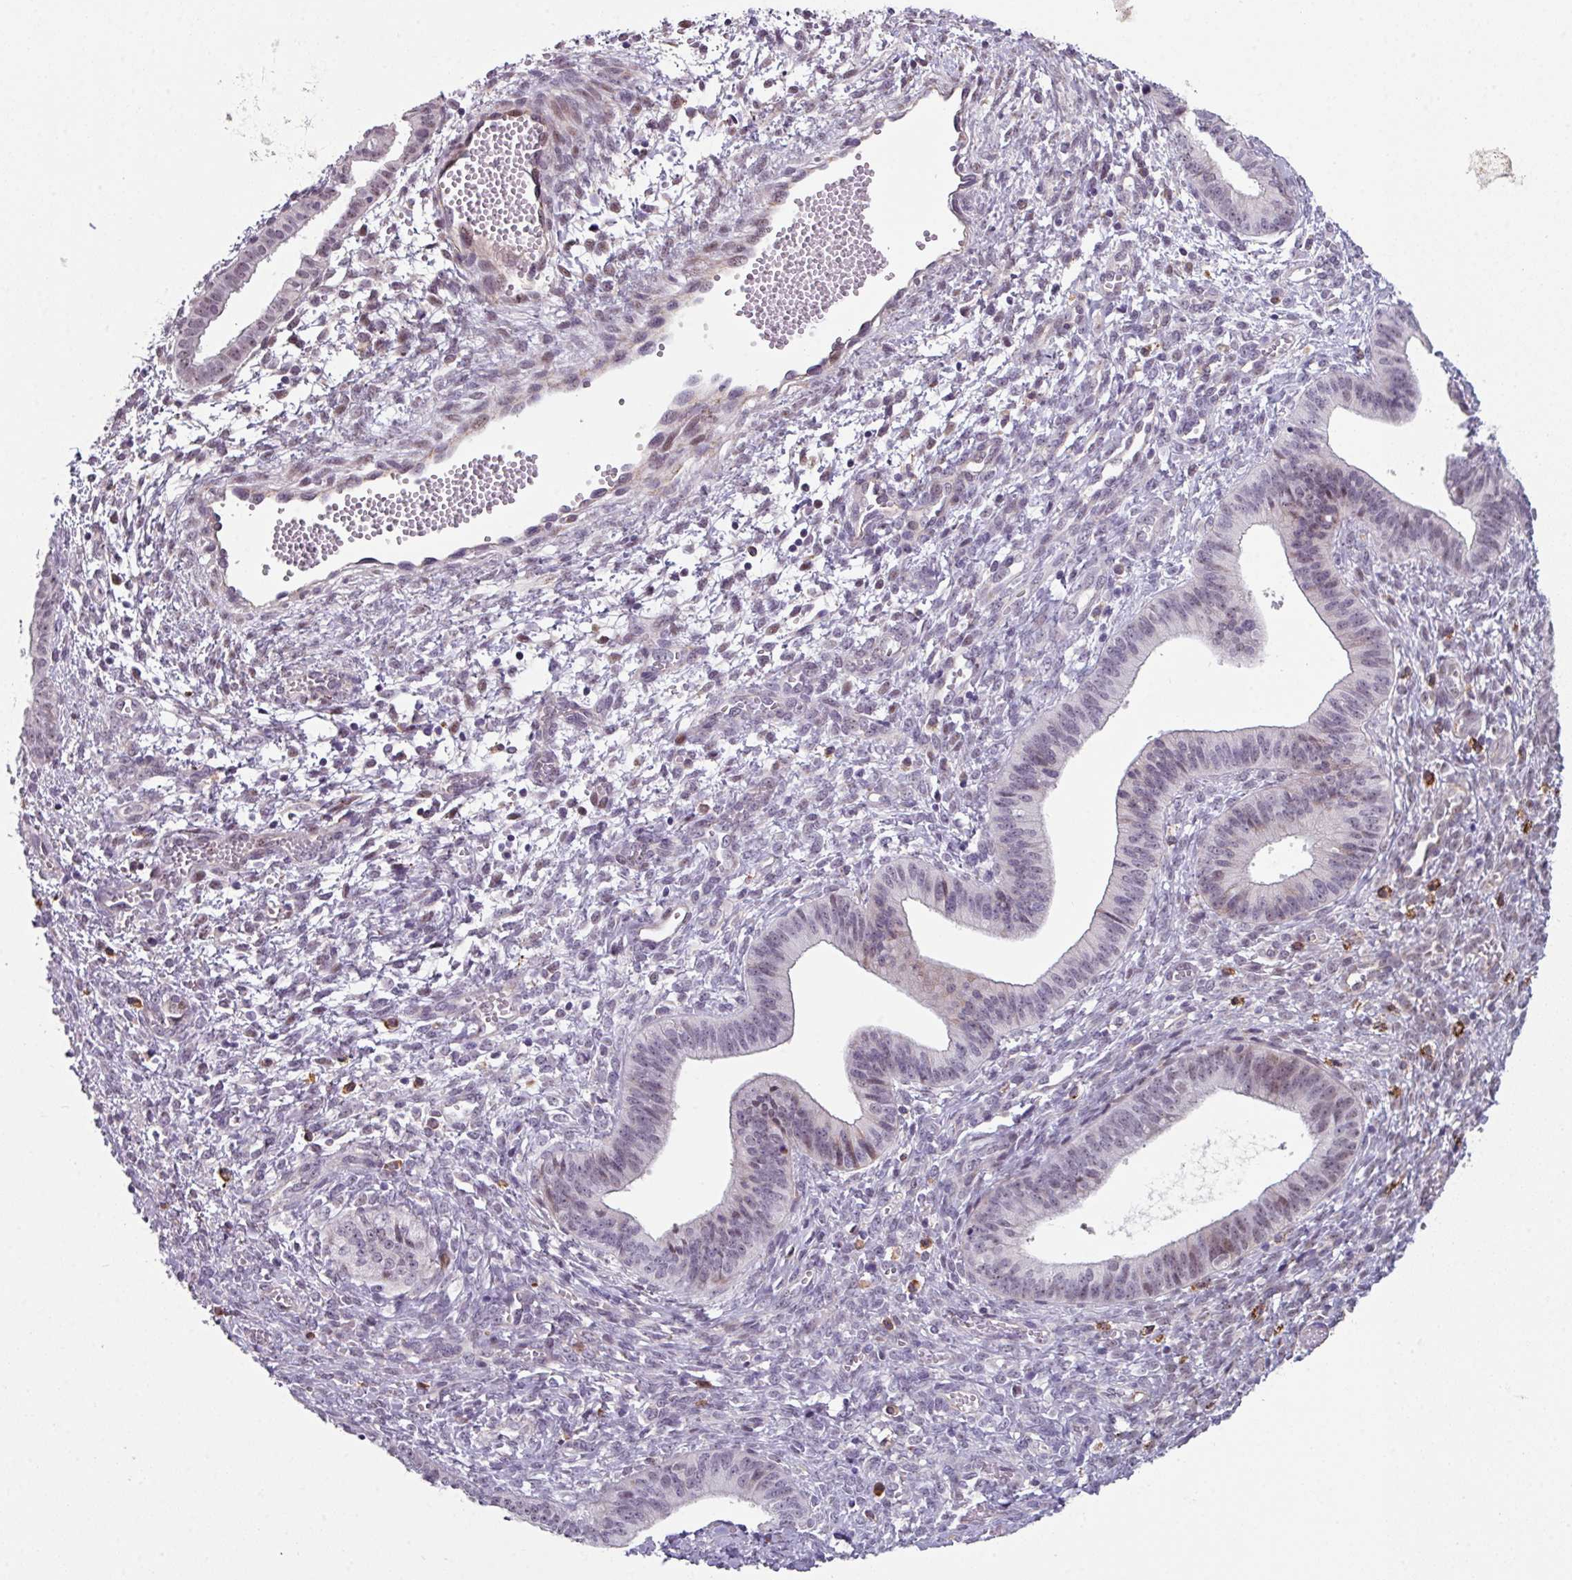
{"staining": {"intensity": "weak", "quantity": "<25%", "location": "nuclear"}, "tissue": "cervical cancer", "cell_type": "Tumor cells", "image_type": "cancer", "snomed": [{"axis": "morphology", "description": "Squamous cell carcinoma, NOS"}, {"axis": "topography", "description": "Cervix"}], "caption": "Histopathology image shows no protein positivity in tumor cells of cervical cancer tissue. (DAB (3,3'-diaminobenzidine) IHC with hematoxylin counter stain).", "gene": "BMS1", "patient": {"sex": "female", "age": 59}}